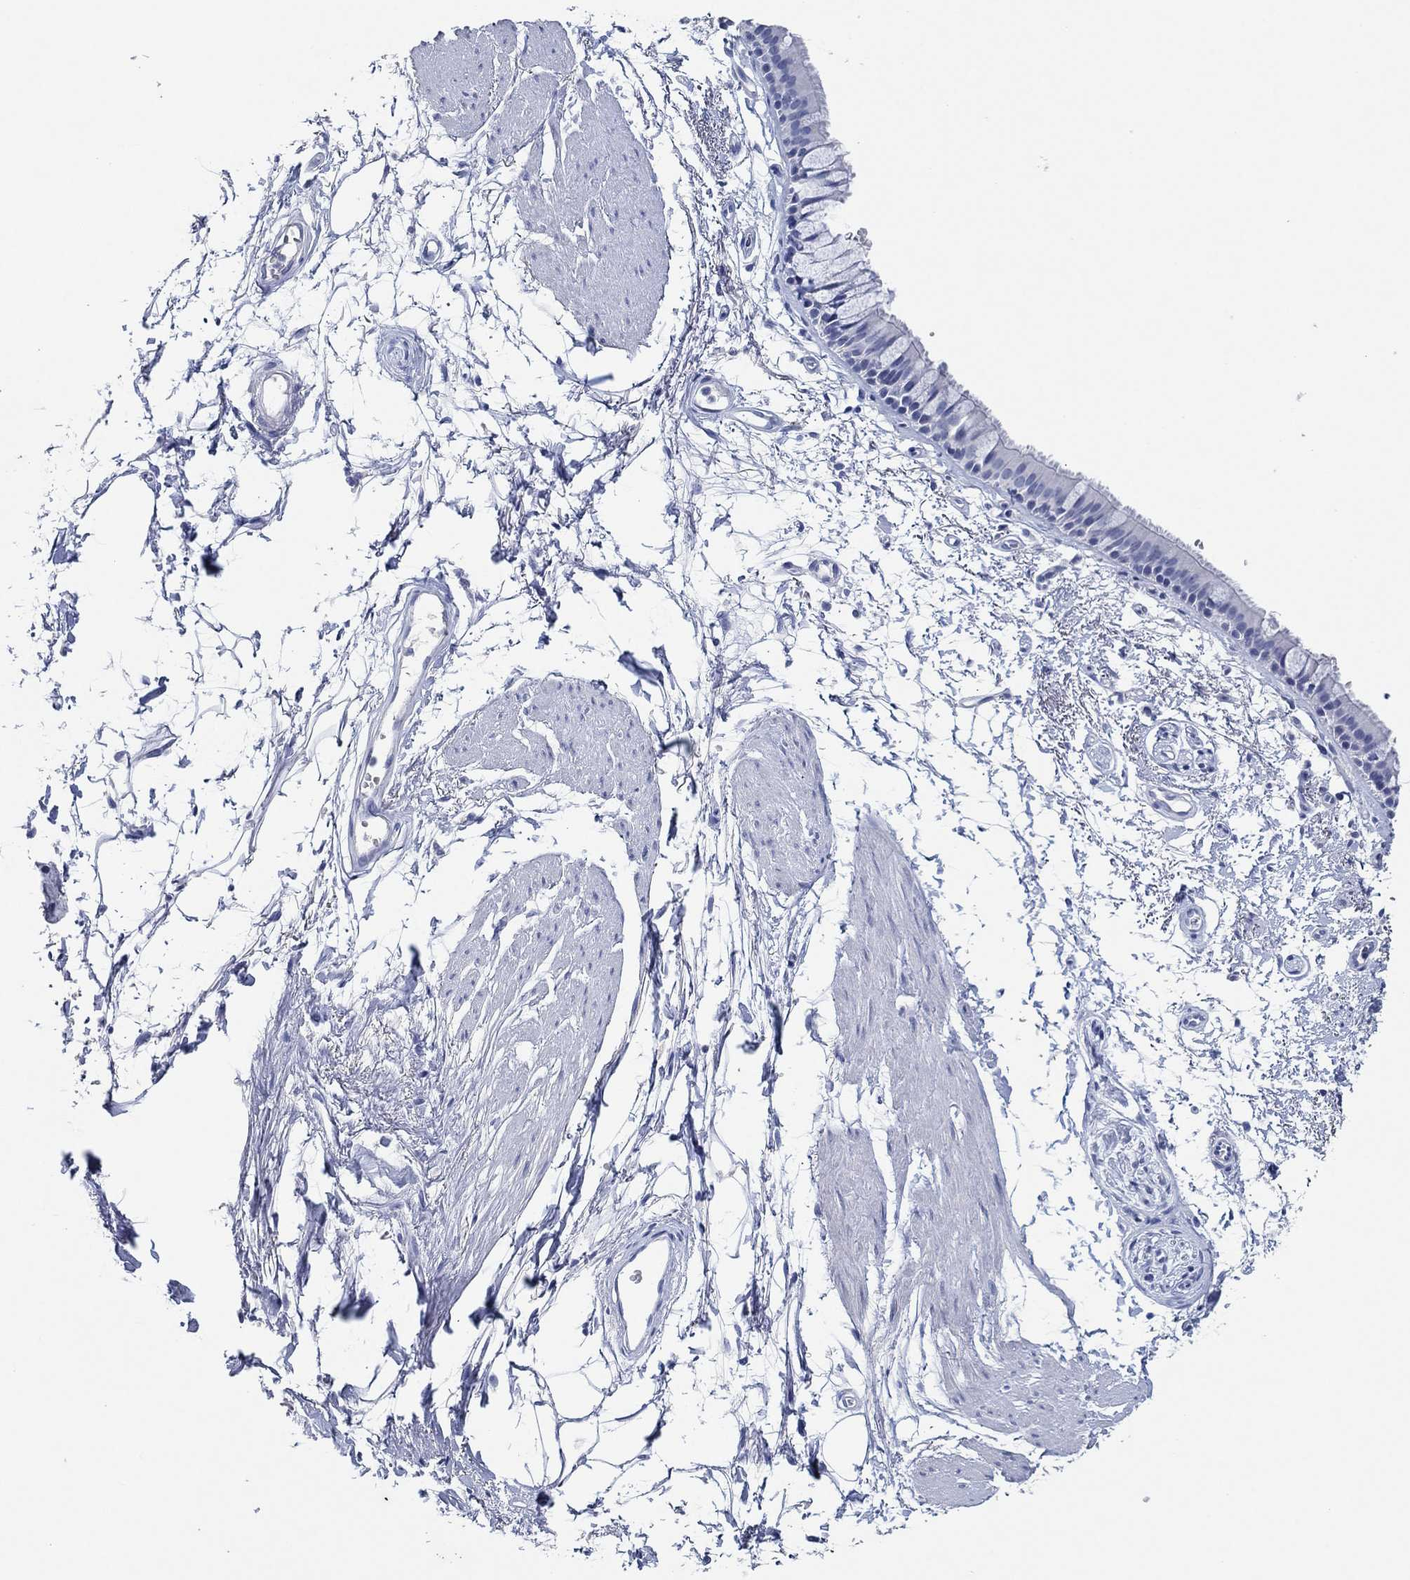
{"staining": {"intensity": "negative", "quantity": "none", "location": "none"}, "tissue": "bronchus", "cell_type": "Respiratory epithelial cells", "image_type": "normal", "snomed": [{"axis": "morphology", "description": "Normal tissue, NOS"}, {"axis": "topography", "description": "Cartilage tissue"}, {"axis": "topography", "description": "Bronchus"}], "caption": "This photomicrograph is of unremarkable bronchus stained with IHC to label a protein in brown with the nuclei are counter-stained blue. There is no positivity in respiratory epithelial cells.", "gene": "POU5F1", "patient": {"sex": "male", "age": 66}}